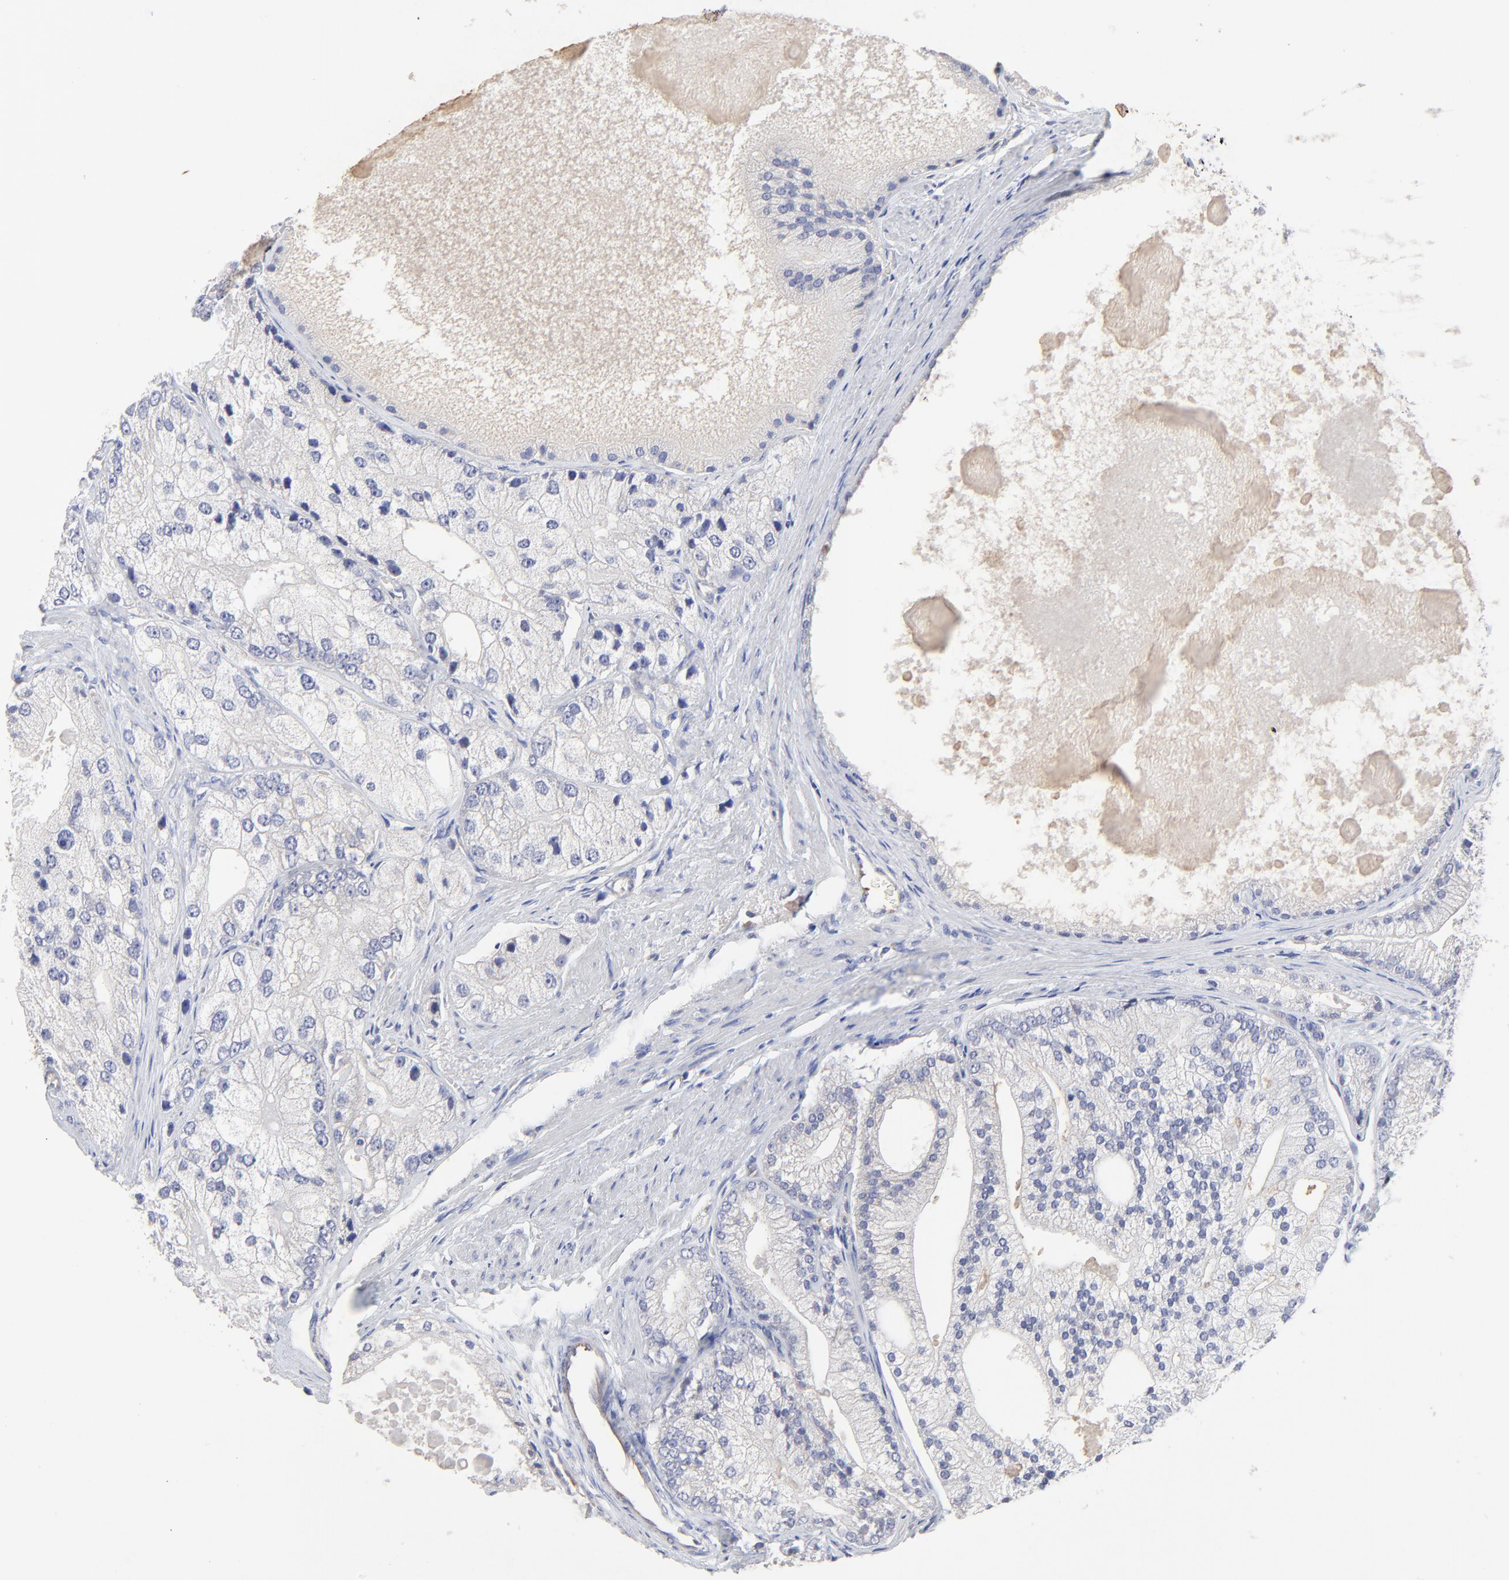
{"staining": {"intensity": "negative", "quantity": "none", "location": "none"}, "tissue": "prostate cancer", "cell_type": "Tumor cells", "image_type": "cancer", "snomed": [{"axis": "morphology", "description": "Adenocarcinoma, Low grade"}, {"axis": "topography", "description": "Prostate"}], "caption": "The immunohistochemistry image has no significant expression in tumor cells of low-grade adenocarcinoma (prostate) tissue.", "gene": "SULF2", "patient": {"sex": "male", "age": 69}}